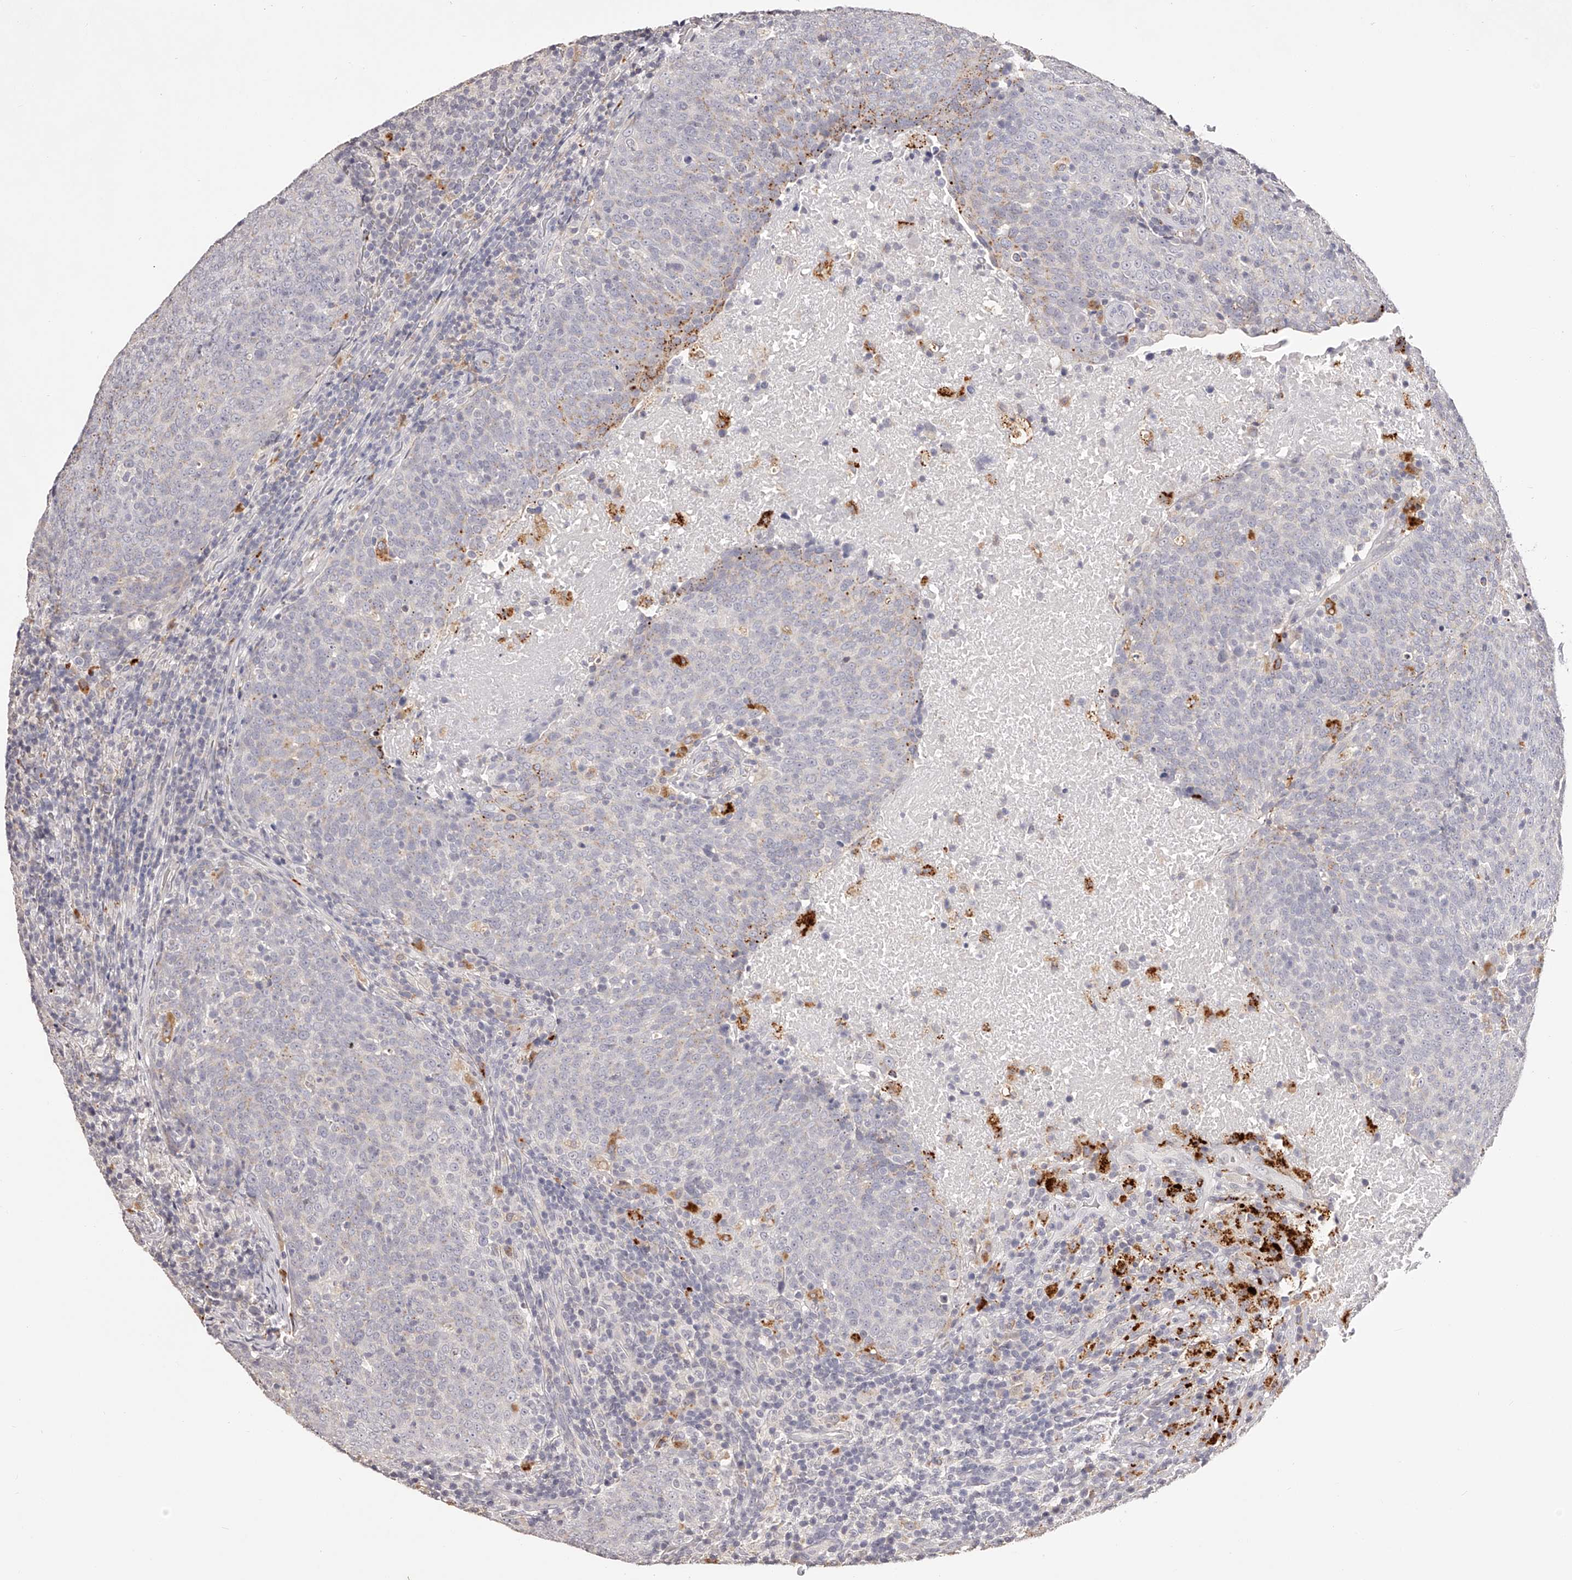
{"staining": {"intensity": "negative", "quantity": "none", "location": "none"}, "tissue": "head and neck cancer", "cell_type": "Tumor cells", "image_type": "cancer", "snomed": [{"axis": "morphology", "description": "Squamous cell carcinoma, NOS"}, {"axis": "morphology", "description": "Squamous cell carcinoma, metastatic, NOS"}, {"axis": "topography", "description": "Lymph node"}, {"axis": "topography", "description": "Head-Neck"}], "caption": "A micrograph of head and neck cancer stained for a protein reveals no brown staining in tumor cells.", "gene": "SLC35D3", "patient": {"sex": "male", "age": 62}}